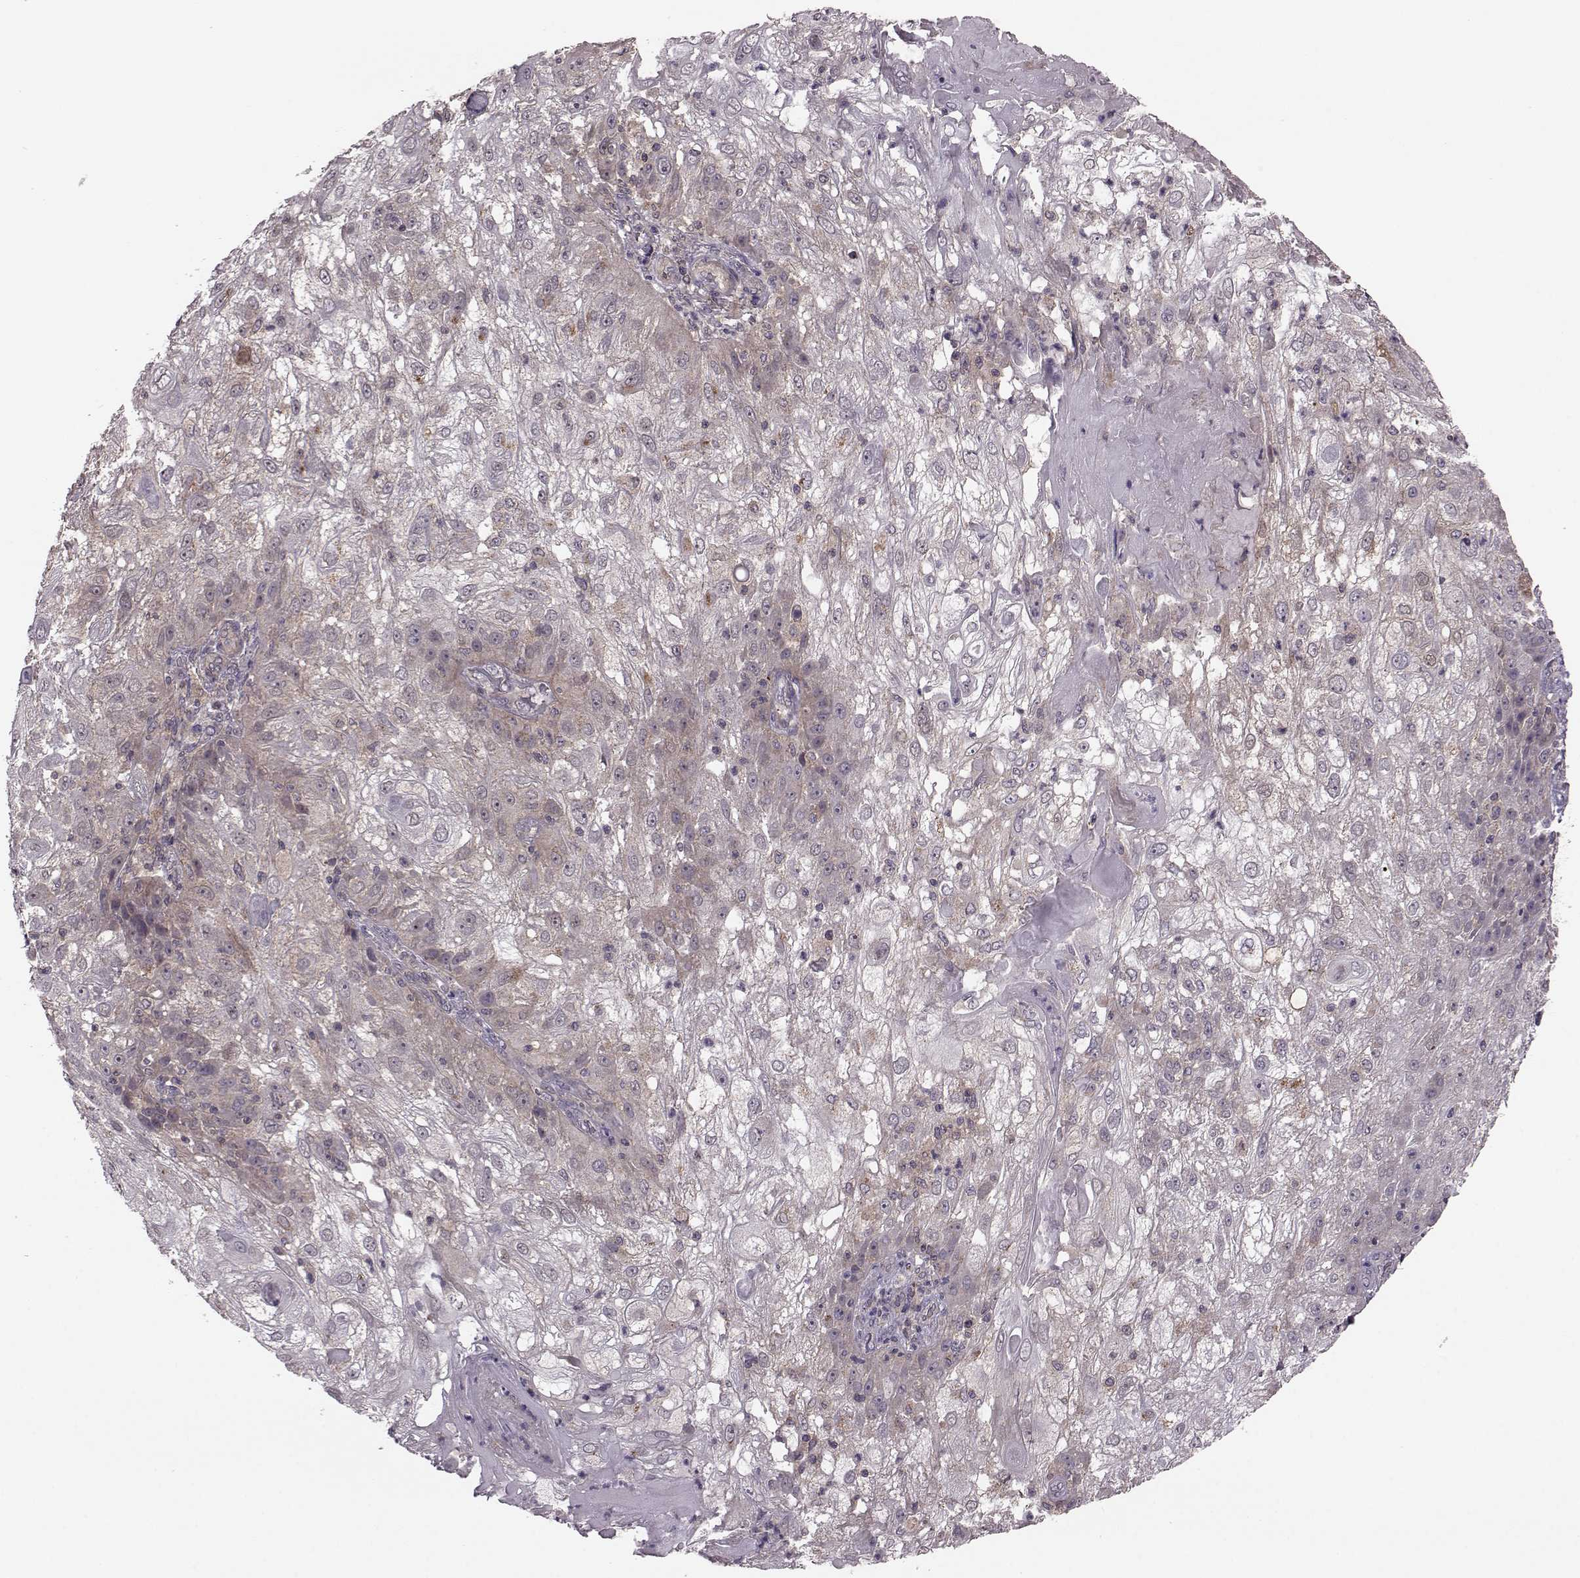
{"staining": {"intensity": "moderate", "quantity": "25%-75%", "location": "cytoplasmic/membranous"}, "tissue": "skin cancer", "cell_type": "Tumor cells", "image_type": "cancer", "snomed": [{"axis": "morphology", "description": "Normal tissue, NOS"}, {"axis": "morphology", "description": "Squamous cell carcinoma, NOS"}, {"axis": "topography", "description": "Skin"}], "caption": "Skin cancer was stained to show a protein in brown. There is medium levels of moderate cytoplasmic/membranous staining in approximately 25%-75% of tumor cells. The staining is performed using DAB (3,3'-diaminobenzidine) brown chromogen to label protein expression. The nuclei are counter-stained blue using hematoxylin.", "gene": "FNIP2", "patient": {"sex": "female", "age": 83}}